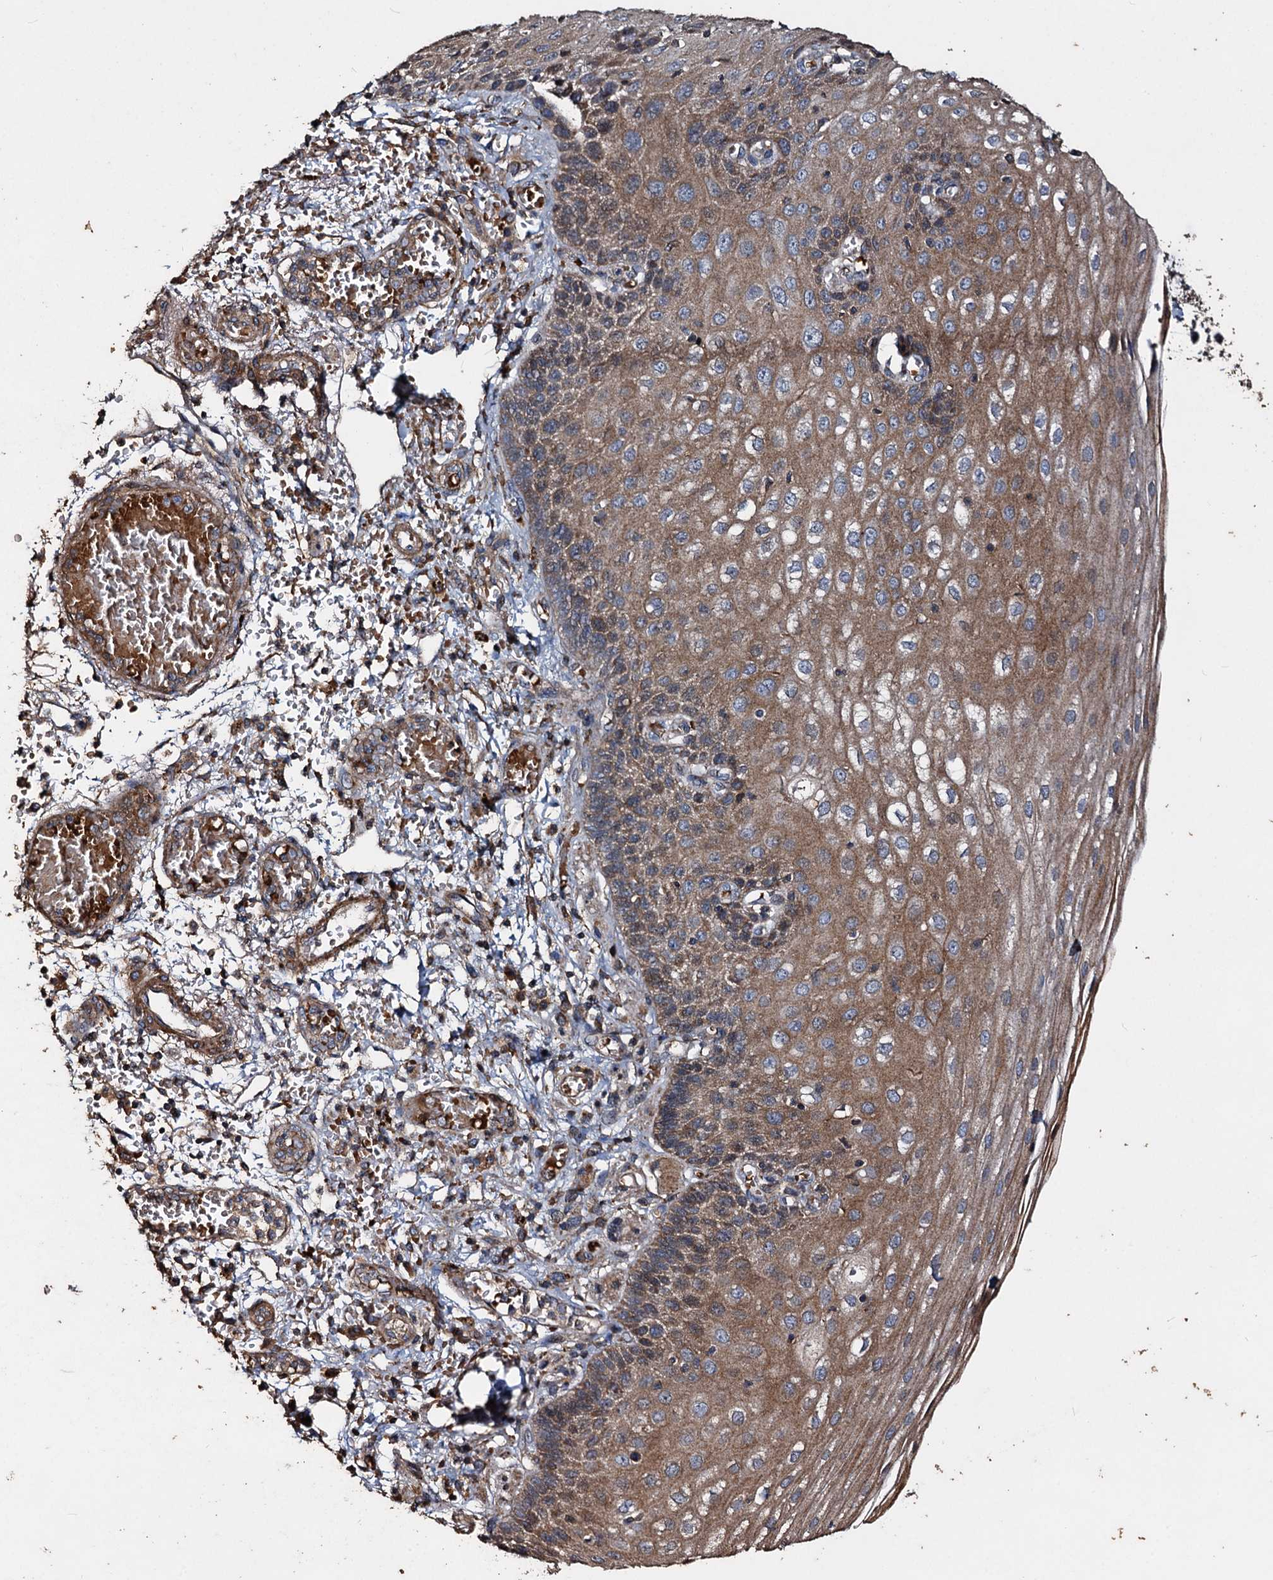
{"staining": {"intensity": "moderate", "quantity": ">75%", "location": "cytoplasmic/membranous"}, "tissue": "esophagus", "cell_type": "Squamous epithelial cells", "image_type": "normal", "snomed": [{"axis": "morphology", "description": "Normal tissue, NOS"}, {"axis": "topography", "description": "Esophagus"}], "caption": "Brown immunohistochemical staining in benign esophagus demonstrates moderate cytoplasmic/membranous expression in approximately >75% of squamous epithelial cells.", "gene": "NOTCH2NLA", "patient": {"sex": "male", "age": 81}}